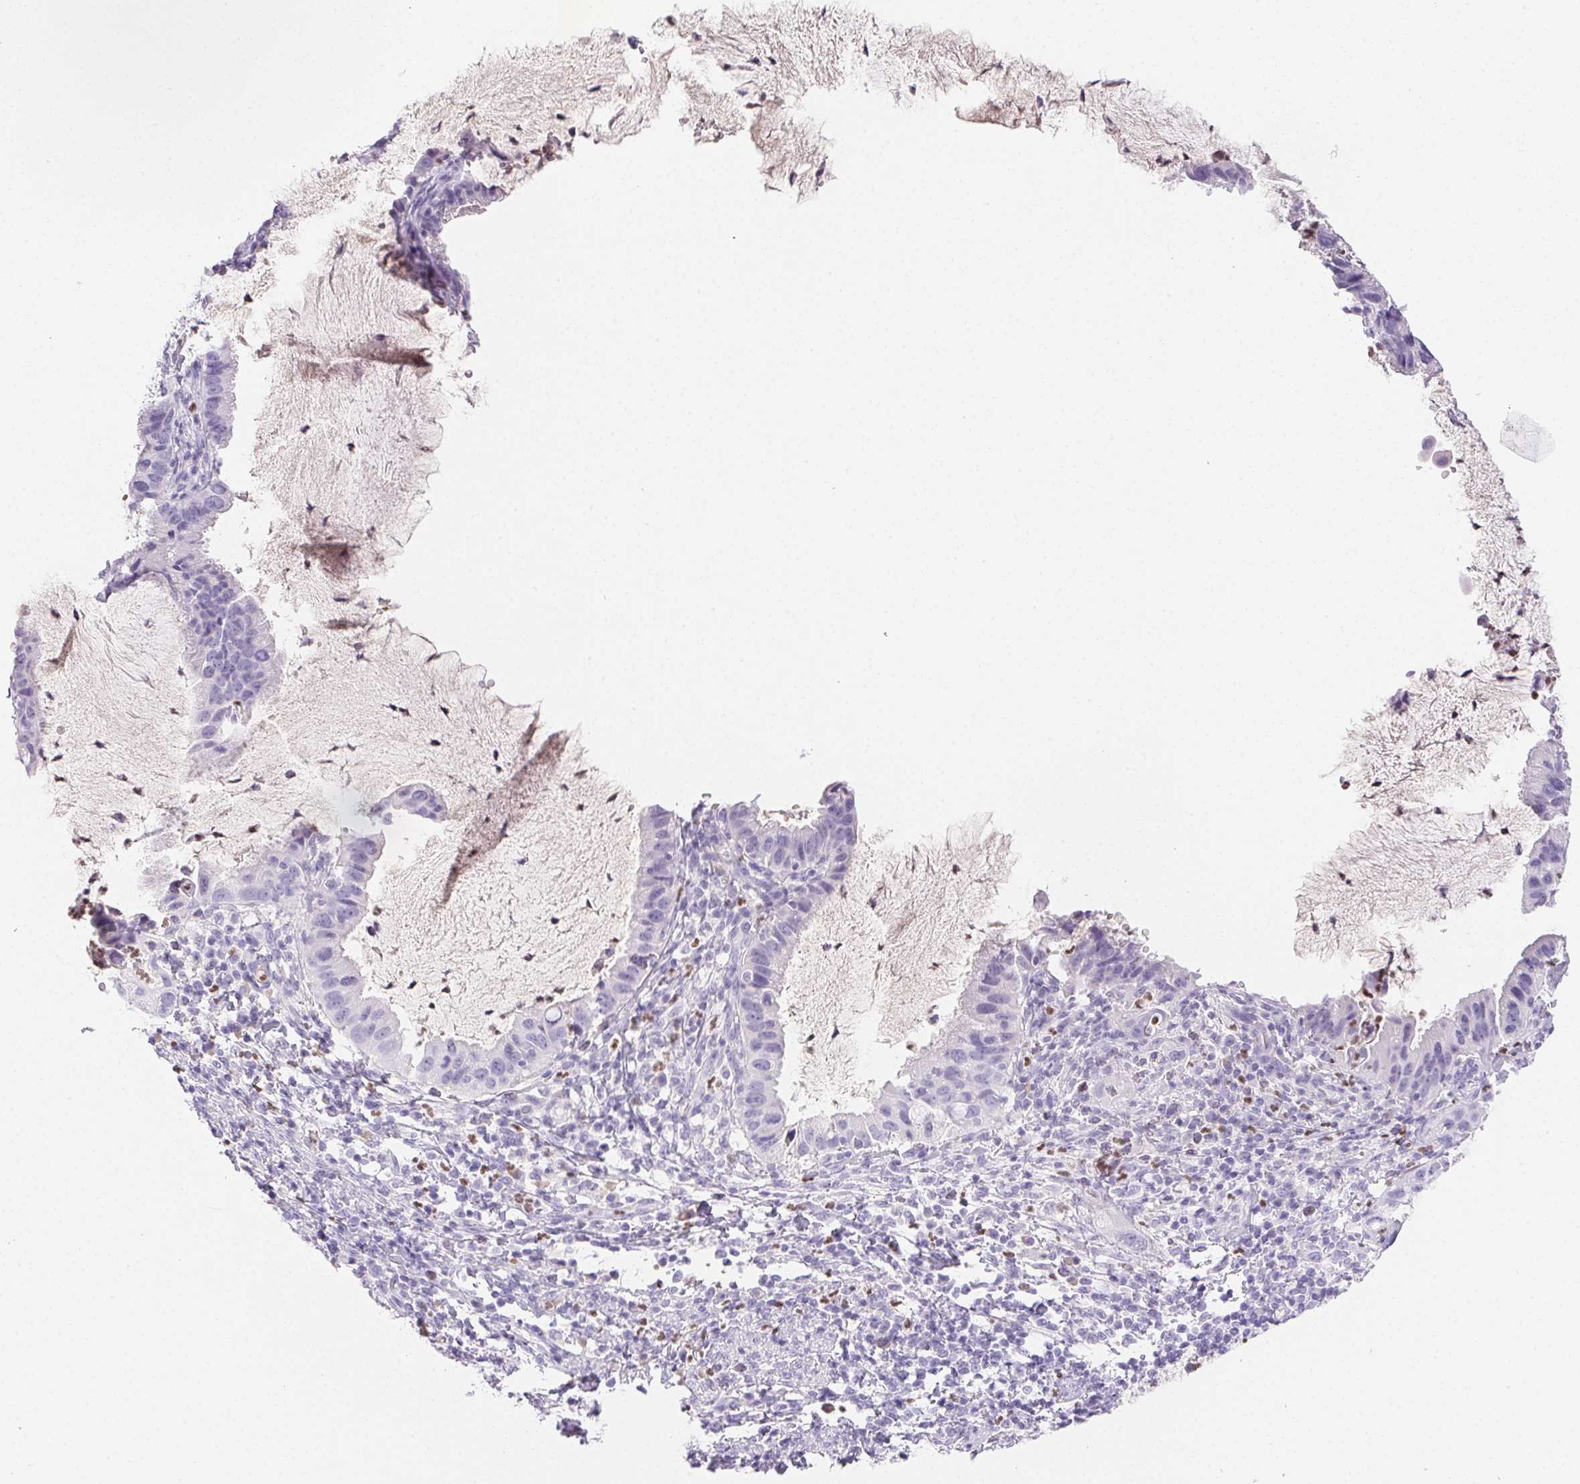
{"staining": {"intensity": "negative", "quantity": "none", "location": "none"}, "tissue": "cervical cancer", "cell_type": "Tumor cells", "image_type": "cancer", "snomed": [{"axis": "morphology", "description": "Adenocarcinoma, NOS"}, {"axis": "topography", "description": "Cervix"}], "caption": "There is no significant staining in tumor cells of cervical adenocarcinoma.", "gene": "PADI4", "patient": {"sex": "female", "age": 34}}